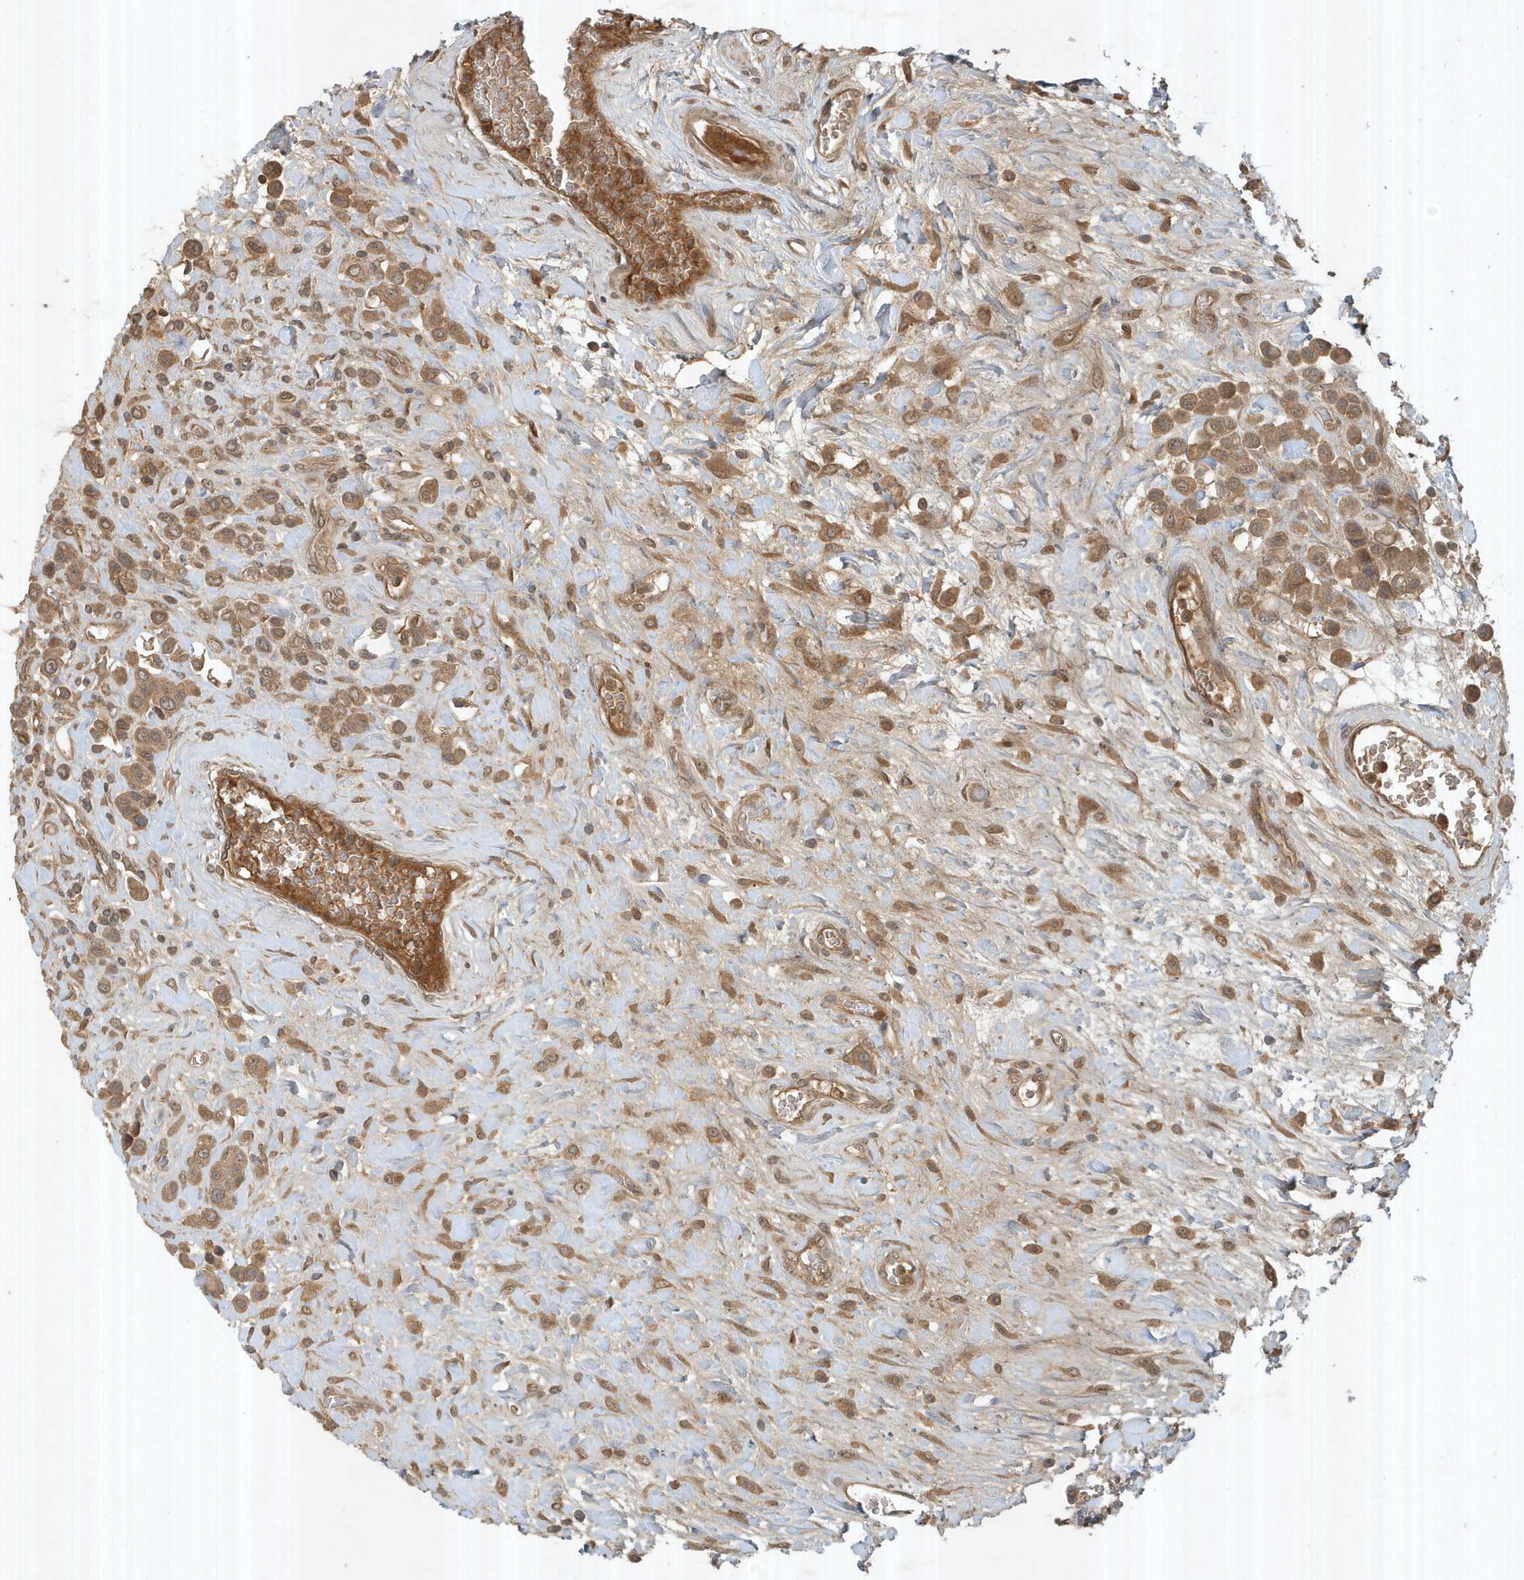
{"staining": {"intensity": "moderate", "quantity": ">75%", "location": "cytoplasmic/membranous"}, "tissue": "urothelial cancer", "cell_type": "Tumor cells", "image_type": "cancer", "snomed": [{"axis": "morphology", "description": "Urothelial carcinoma, High grade"}, {"axis": "topography", "description": "Urinary bladder"}], "caption": "Protein expression analysis of urothelial cancer reveals moderate cytoplasmic/membranous positivity in approximately >75% of tumor cells.", "gene": "ABCB9", "patient": {"sex": "male", "age": 50}}